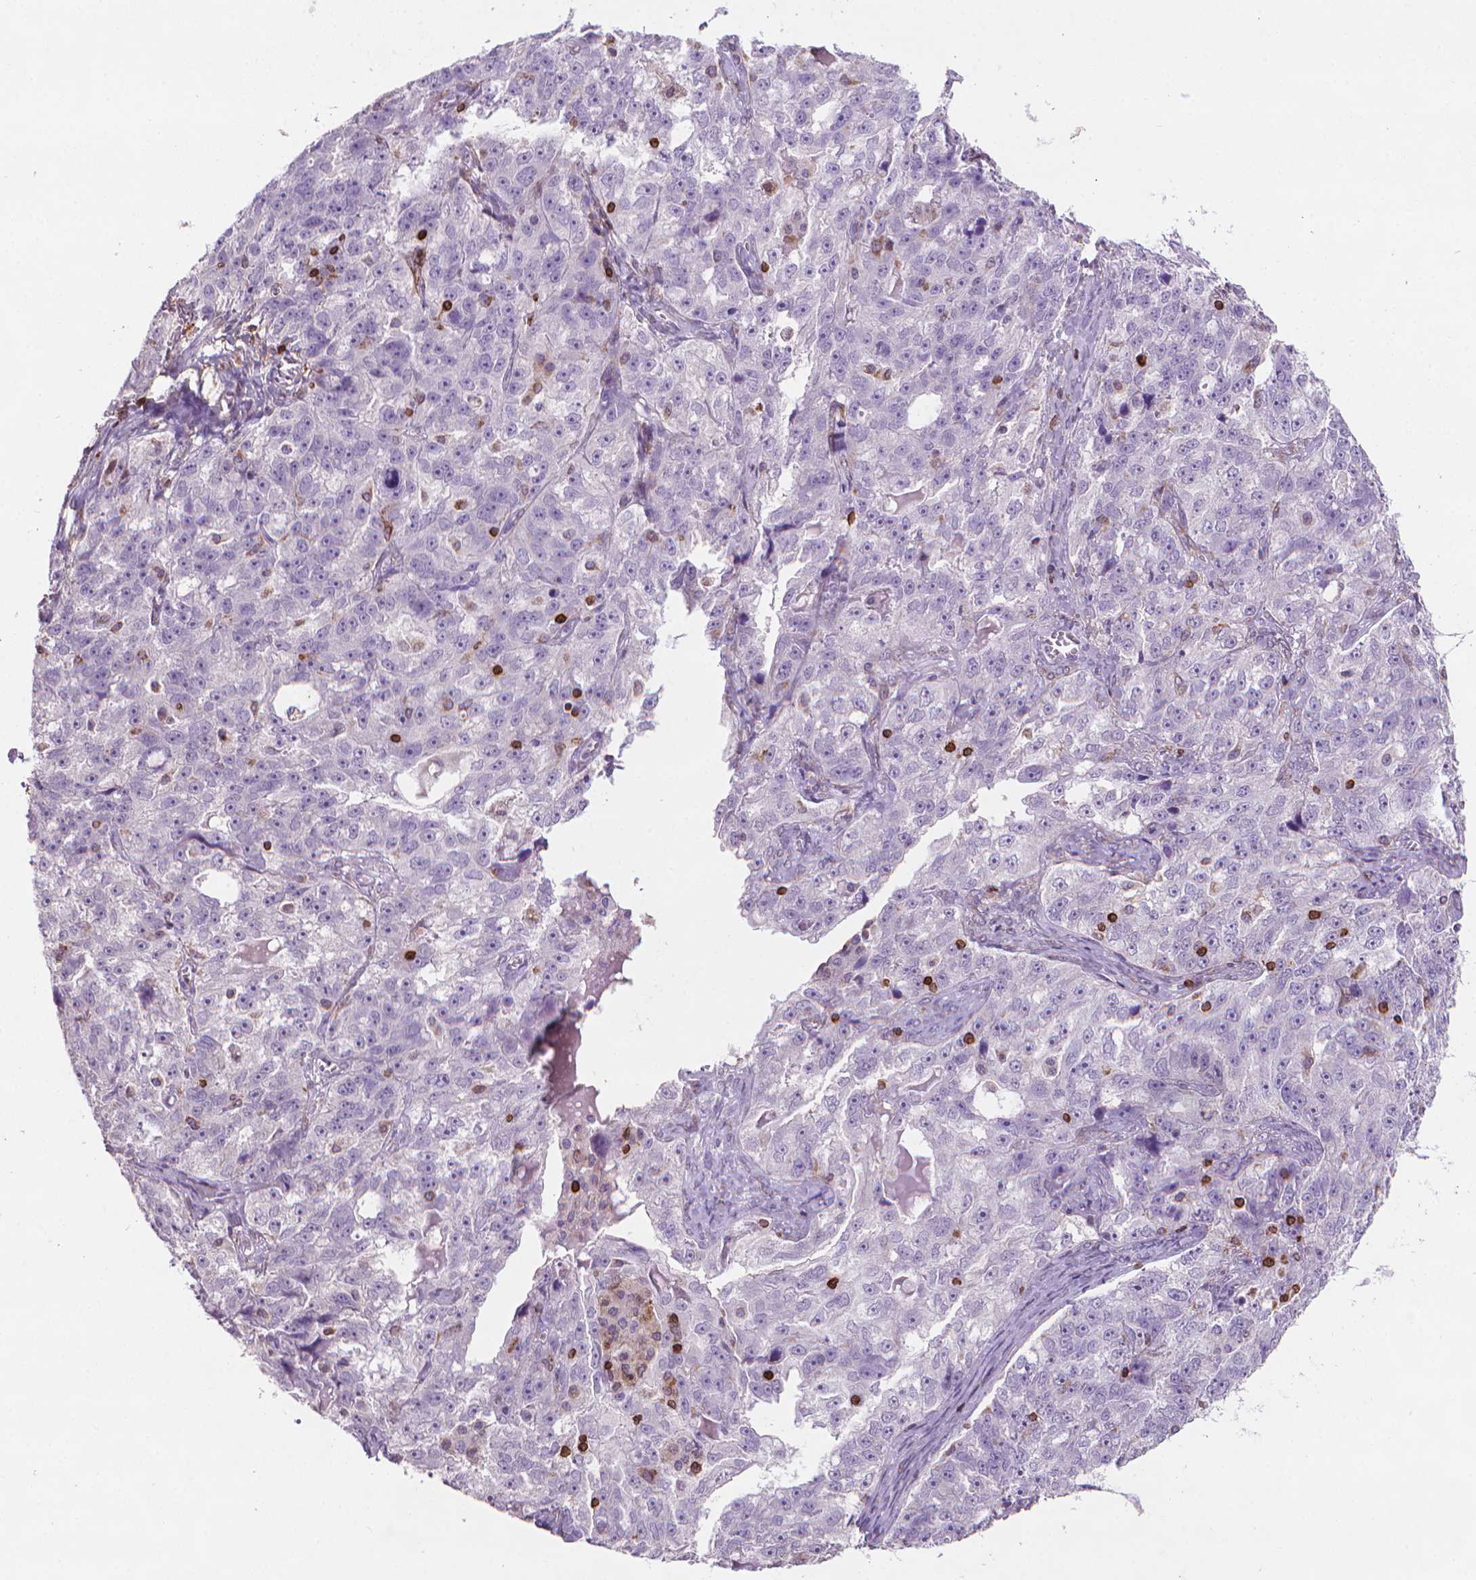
{"staining": {"intensity": "negative", "quantity": "none", "location": "none"}, "tissue": "ovarian cancer", "cell_type": "Tumor cells", "image_type": "cancer", "snomed": [{"axis": "morphology", "description": "Cystadenocarcinoma, serous, NOS"}, {"axis": "topography", "description": "Ovary"}], "caption": "This is a histopathology image of immunohistochemistry (IHC) staining of ovarian serous cystadenocarcinoma, which shows no positivity in tumor cells. The staining is performed using DAB (3,3'-diaminobenzidine) brown chromogen with nuclei counter-stained in using hematoxylin.", "gene": "BCL2", "patient": {"sex": "female", "age": 51}}